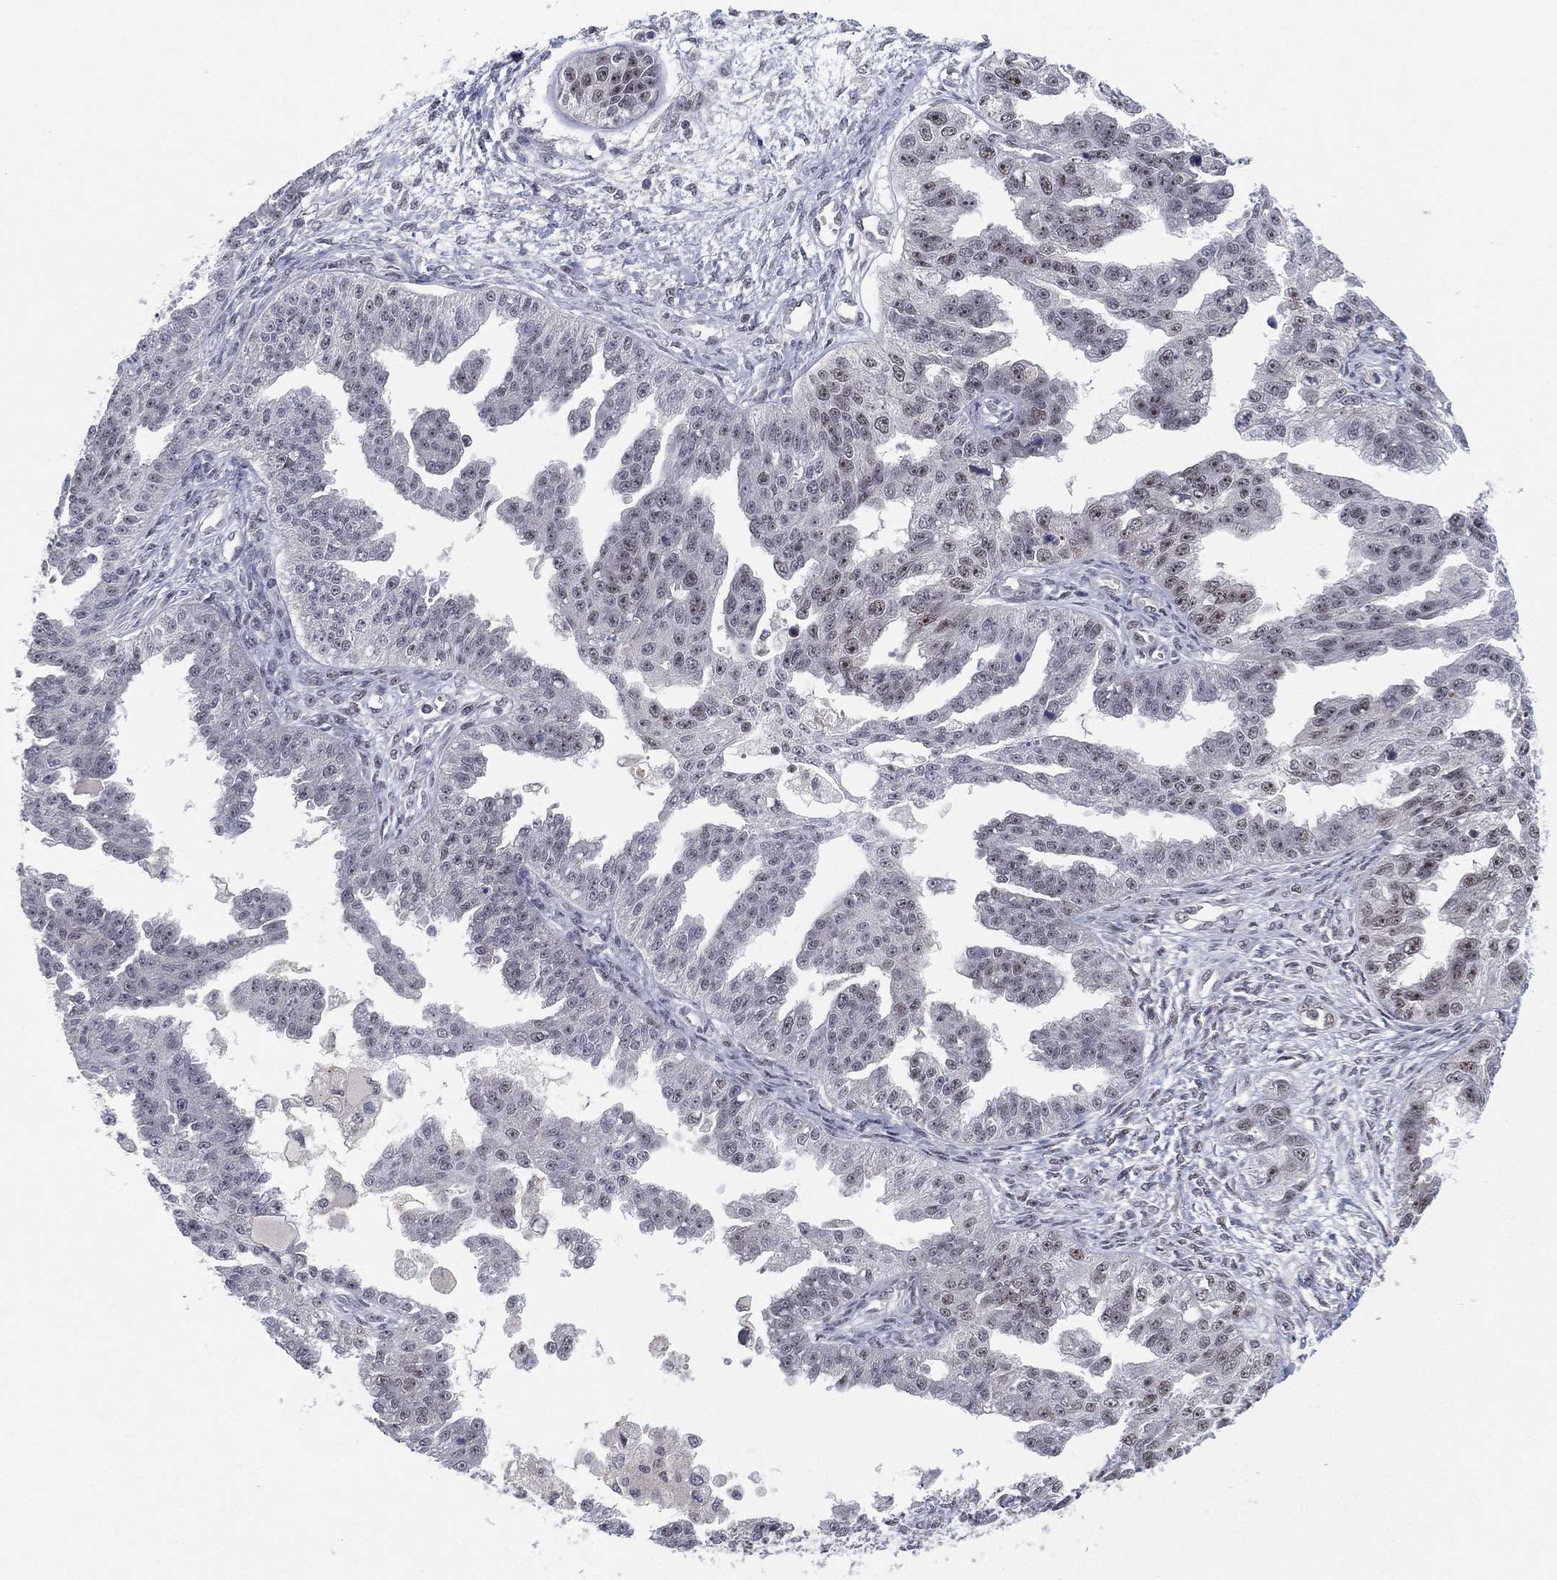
{"staining": {"intensity": "weak", "quantity": "<25%", "location": "nuclear"}, "tissue": "ovarian cancer", "cell_type": "Tumor cells", "image_type": "cancer", "snomed": [{"axis": "morphology", "description": "Cystadenocarcinoma, serous, NOS"}, {"axis": "topography", "description": "Ovary"}], "caption": "Image shows no protein staining in tumor cells of ovarian serous cystadenocarcinoma tissue.", "gene": "DGCR8", "patient": {"sex": "female", "age": 58}}